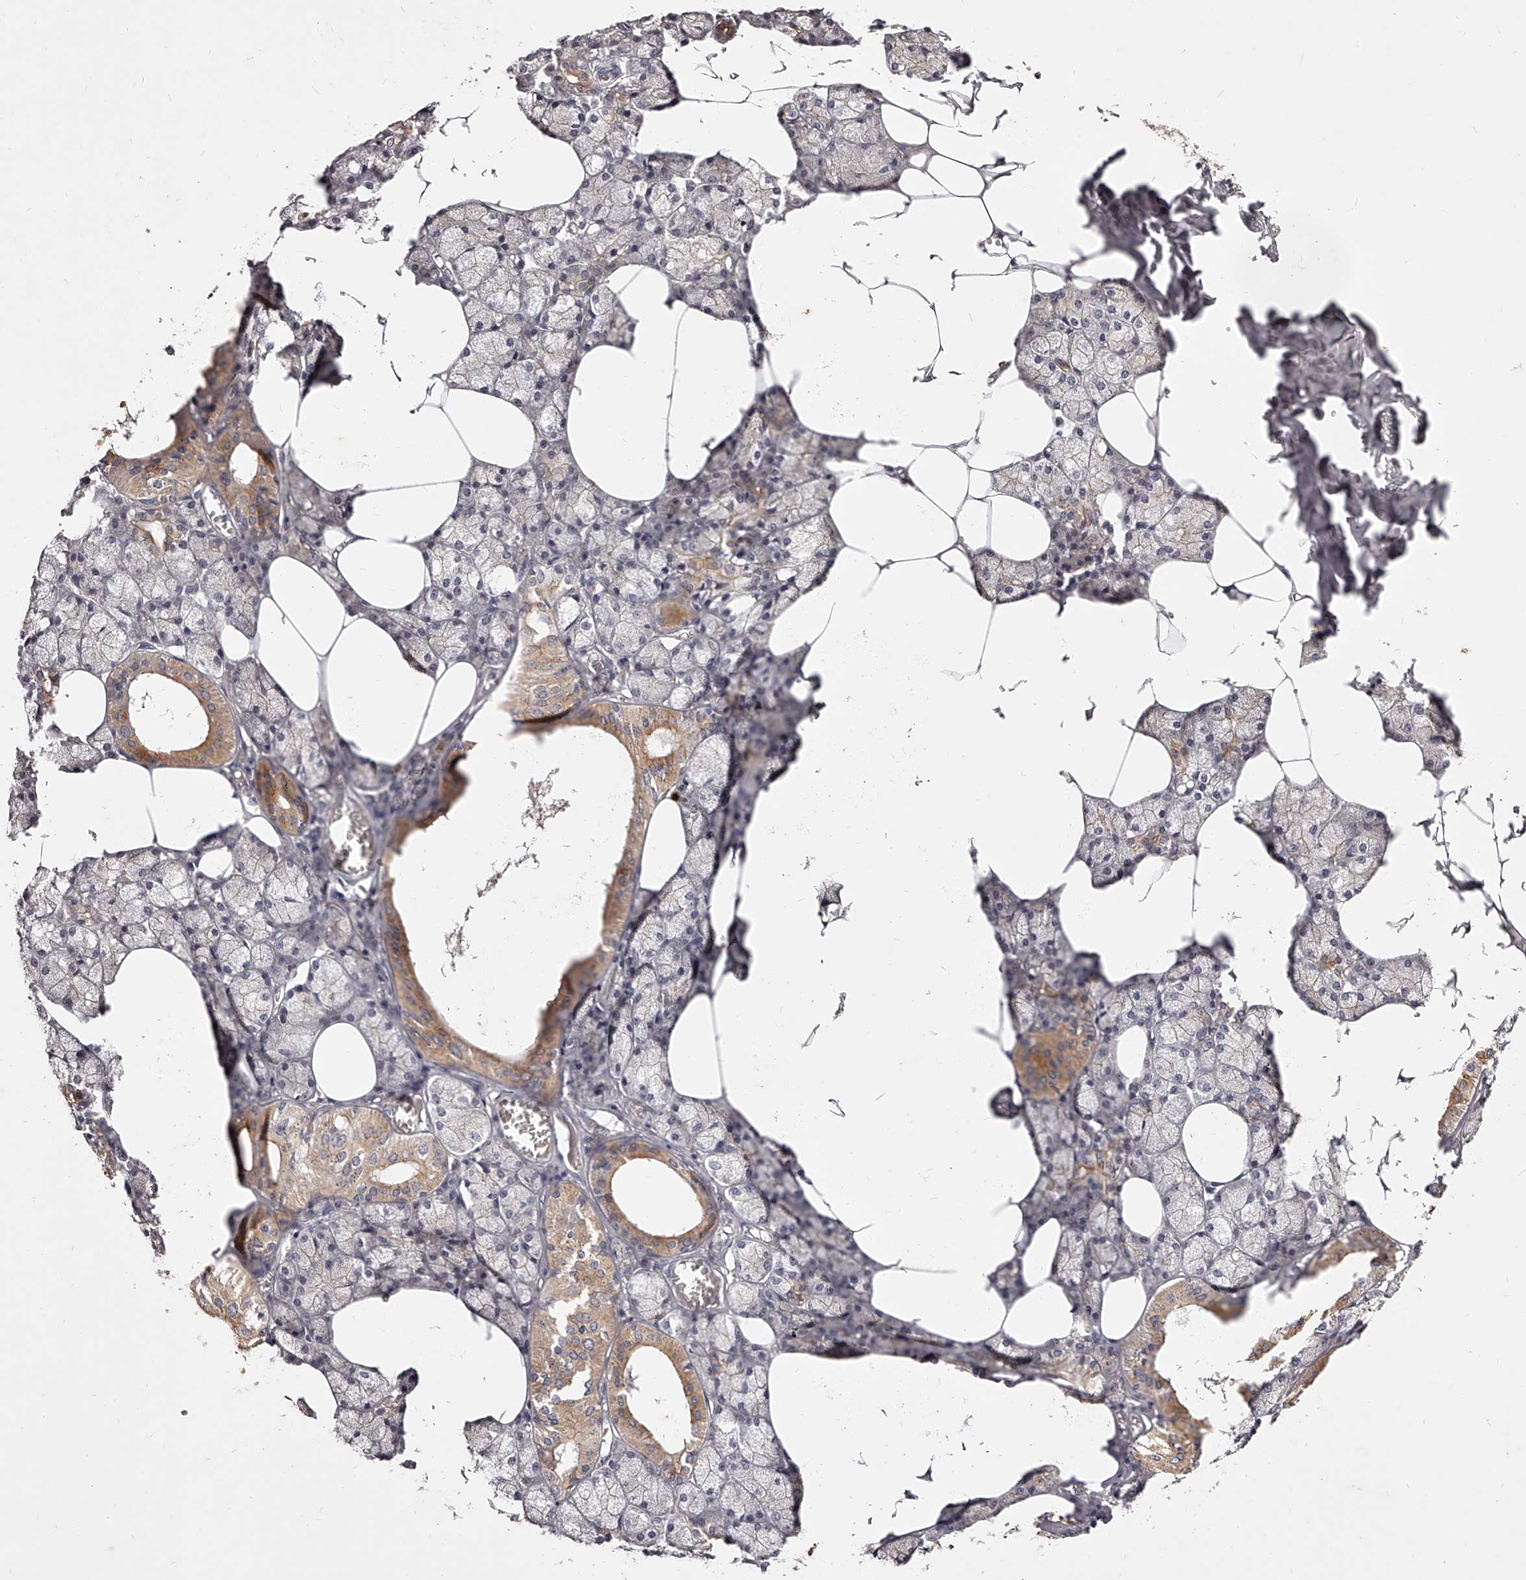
{"staining": {"intensity": "moderate", "quantity": "25%-75%", "location": "cytoplasmic/membranous"}, "tissue": "salivary gland", "cell_type": "Glandular cells", "image_type": "normal", "snomed": [{"axis": "morphology", "description": "Normal tissue, NOS"}, {"axis": "topography", "description": "Salivary gland"}], "caption": "Immunohistochemical staining of benign salivary gland demonstrates 25%-75% levels of moderate cytoplasmic/membranous protein expression in approximately 25%-75% of glandular cells.", "gene": "PHACTR1", "patient": {"sex": "male", "age": 62}}